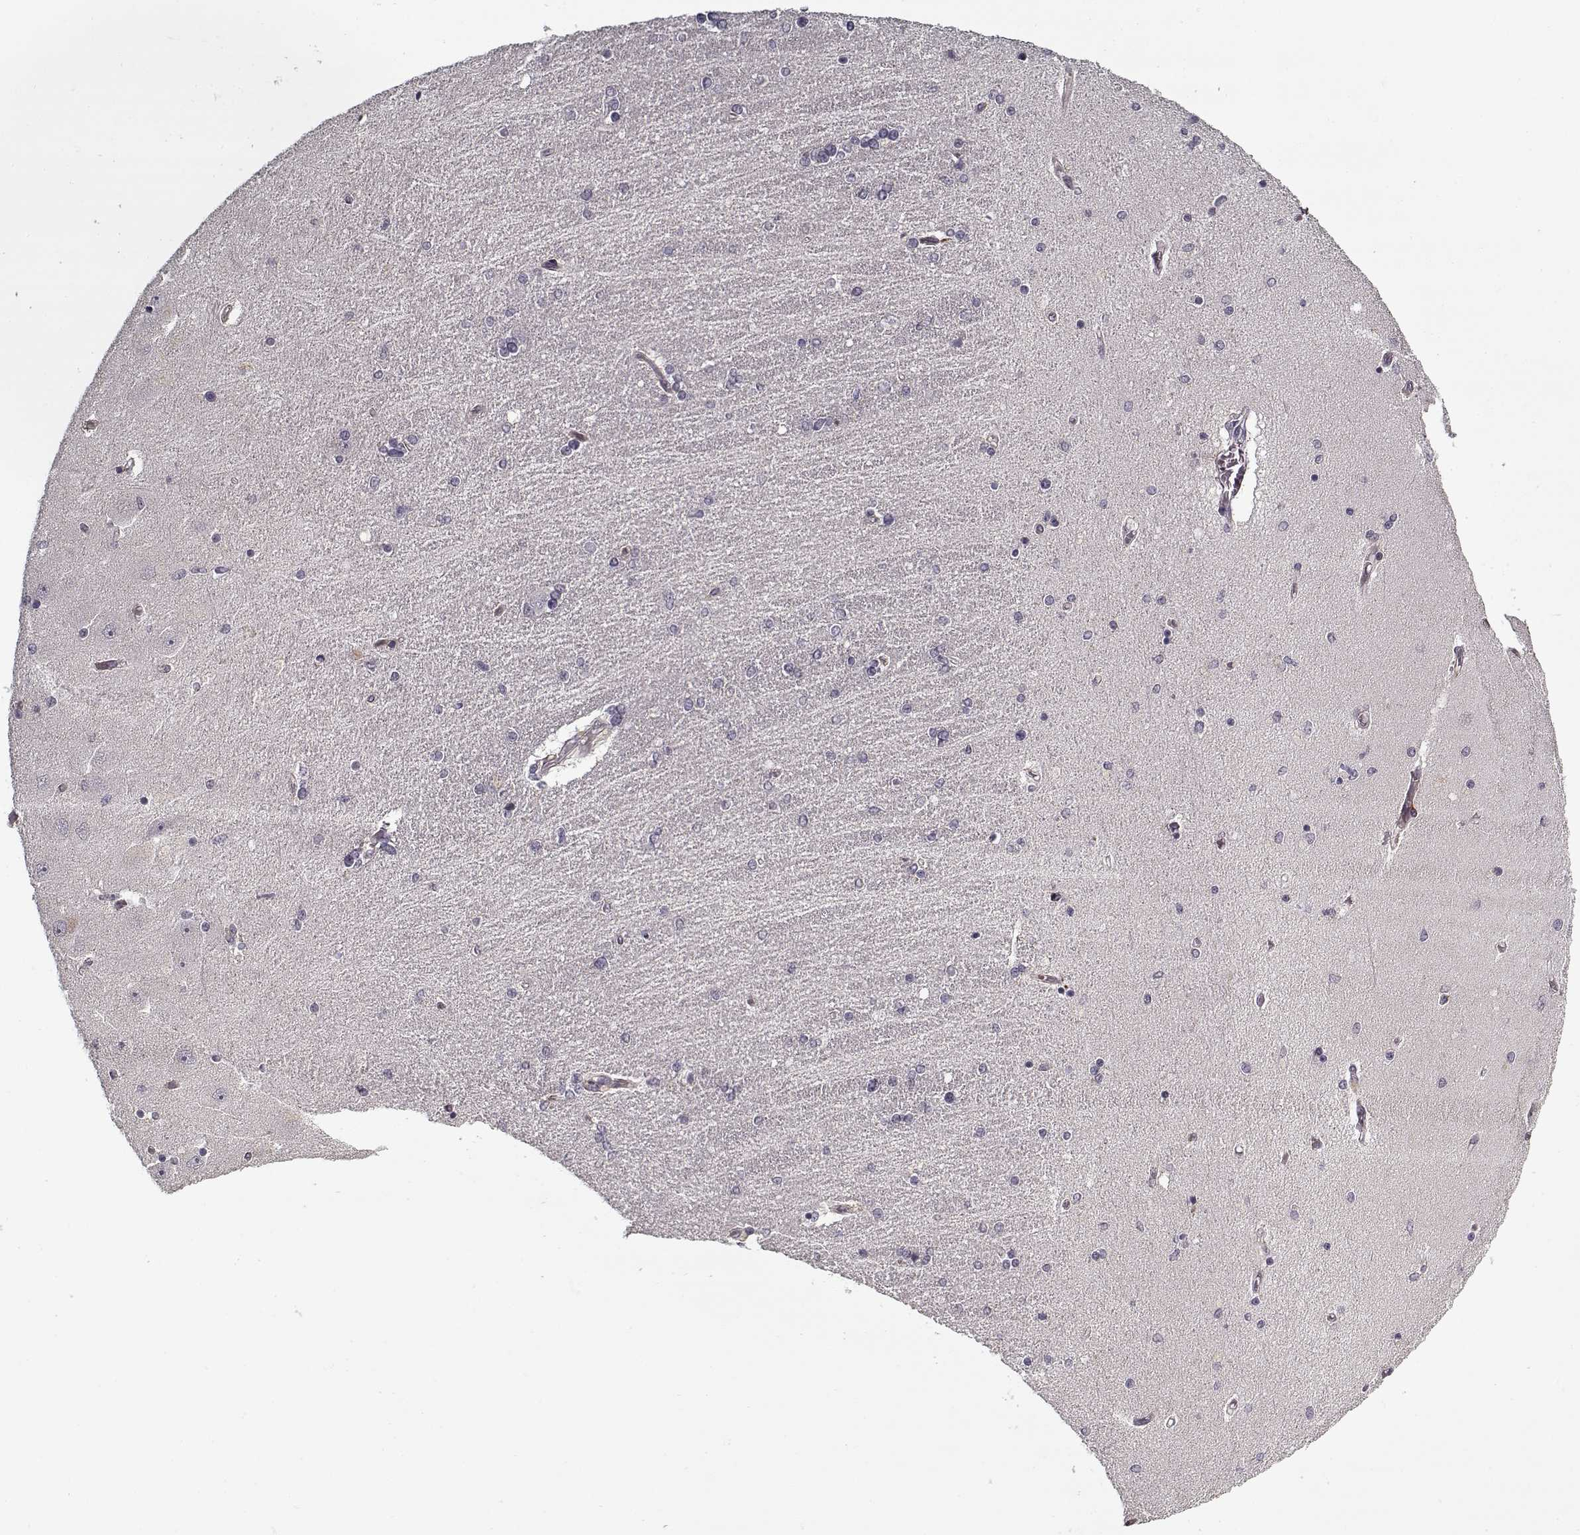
{"staining": {"intensity": "negative", "quantity": "none", "location": "none"}, "tissue": "hippocampus", "cell_type": "Glial cells", "image_type": "normal", "snomed": [{"axis": "morphology", "description": "Normal tissue, NOS"}, {"axis": "topography", "description": "Hippocampus"}], "caption": "The histopathology image displays no significant staining in glial cells of hippocampus.", "gene": "LAMA2", "patient": {"sex": "female", "age": 54}}